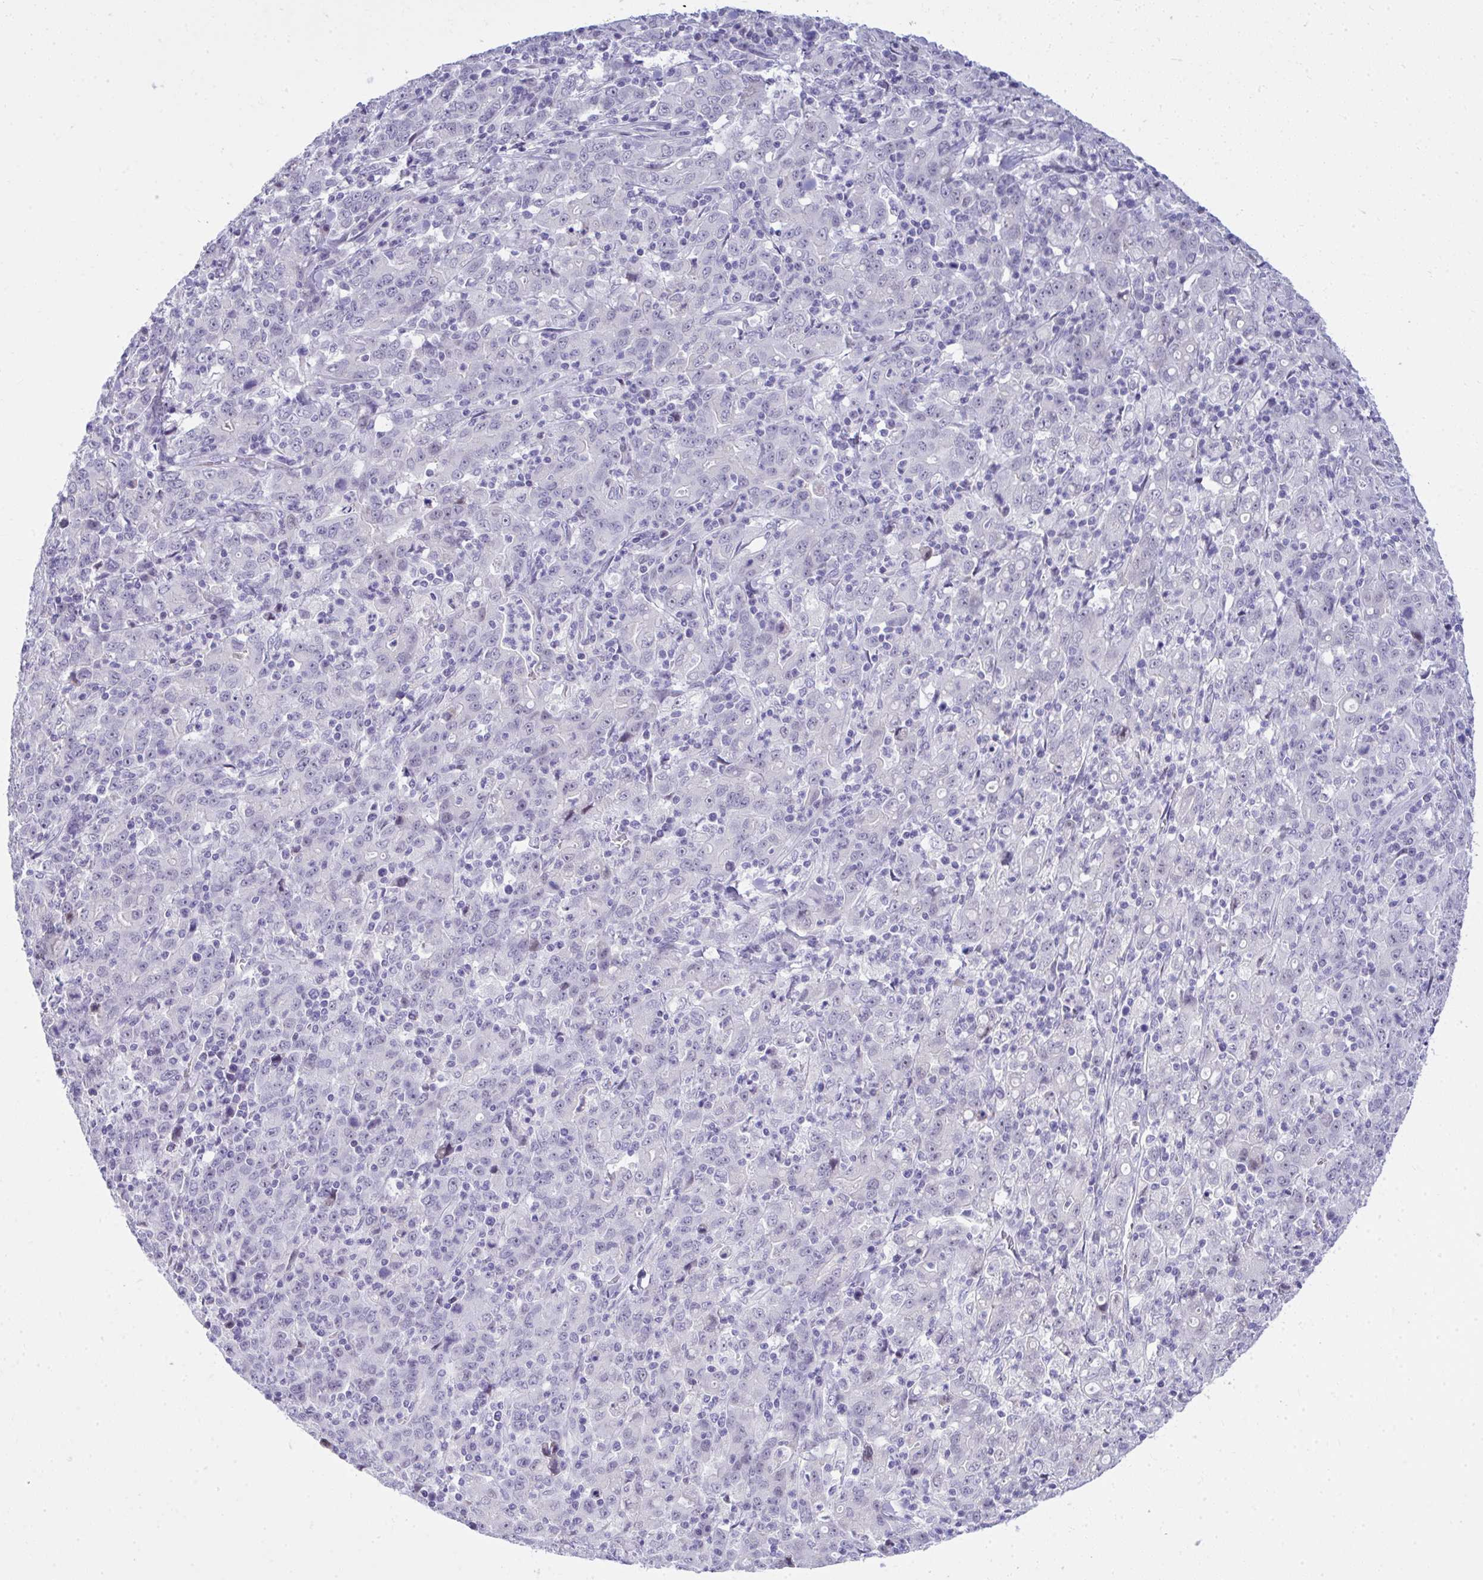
{"staining": {"intensity": "negative", "quantity": "none", "location": "none"}, "tissue": "stomach cancer", "cell_type": "Tumor cells", "image_type": "cancer", "snomed": [{"axis": "morphology", "description": "Adenocarcinoma, NOS"}, {"axis": "topography", "description": "Stomach, upper"}], "caption": "Tumor cells show no significant staining in stomach cancer.", "gene": "EID3", "patient": {"sex": "male", "age": 69}}